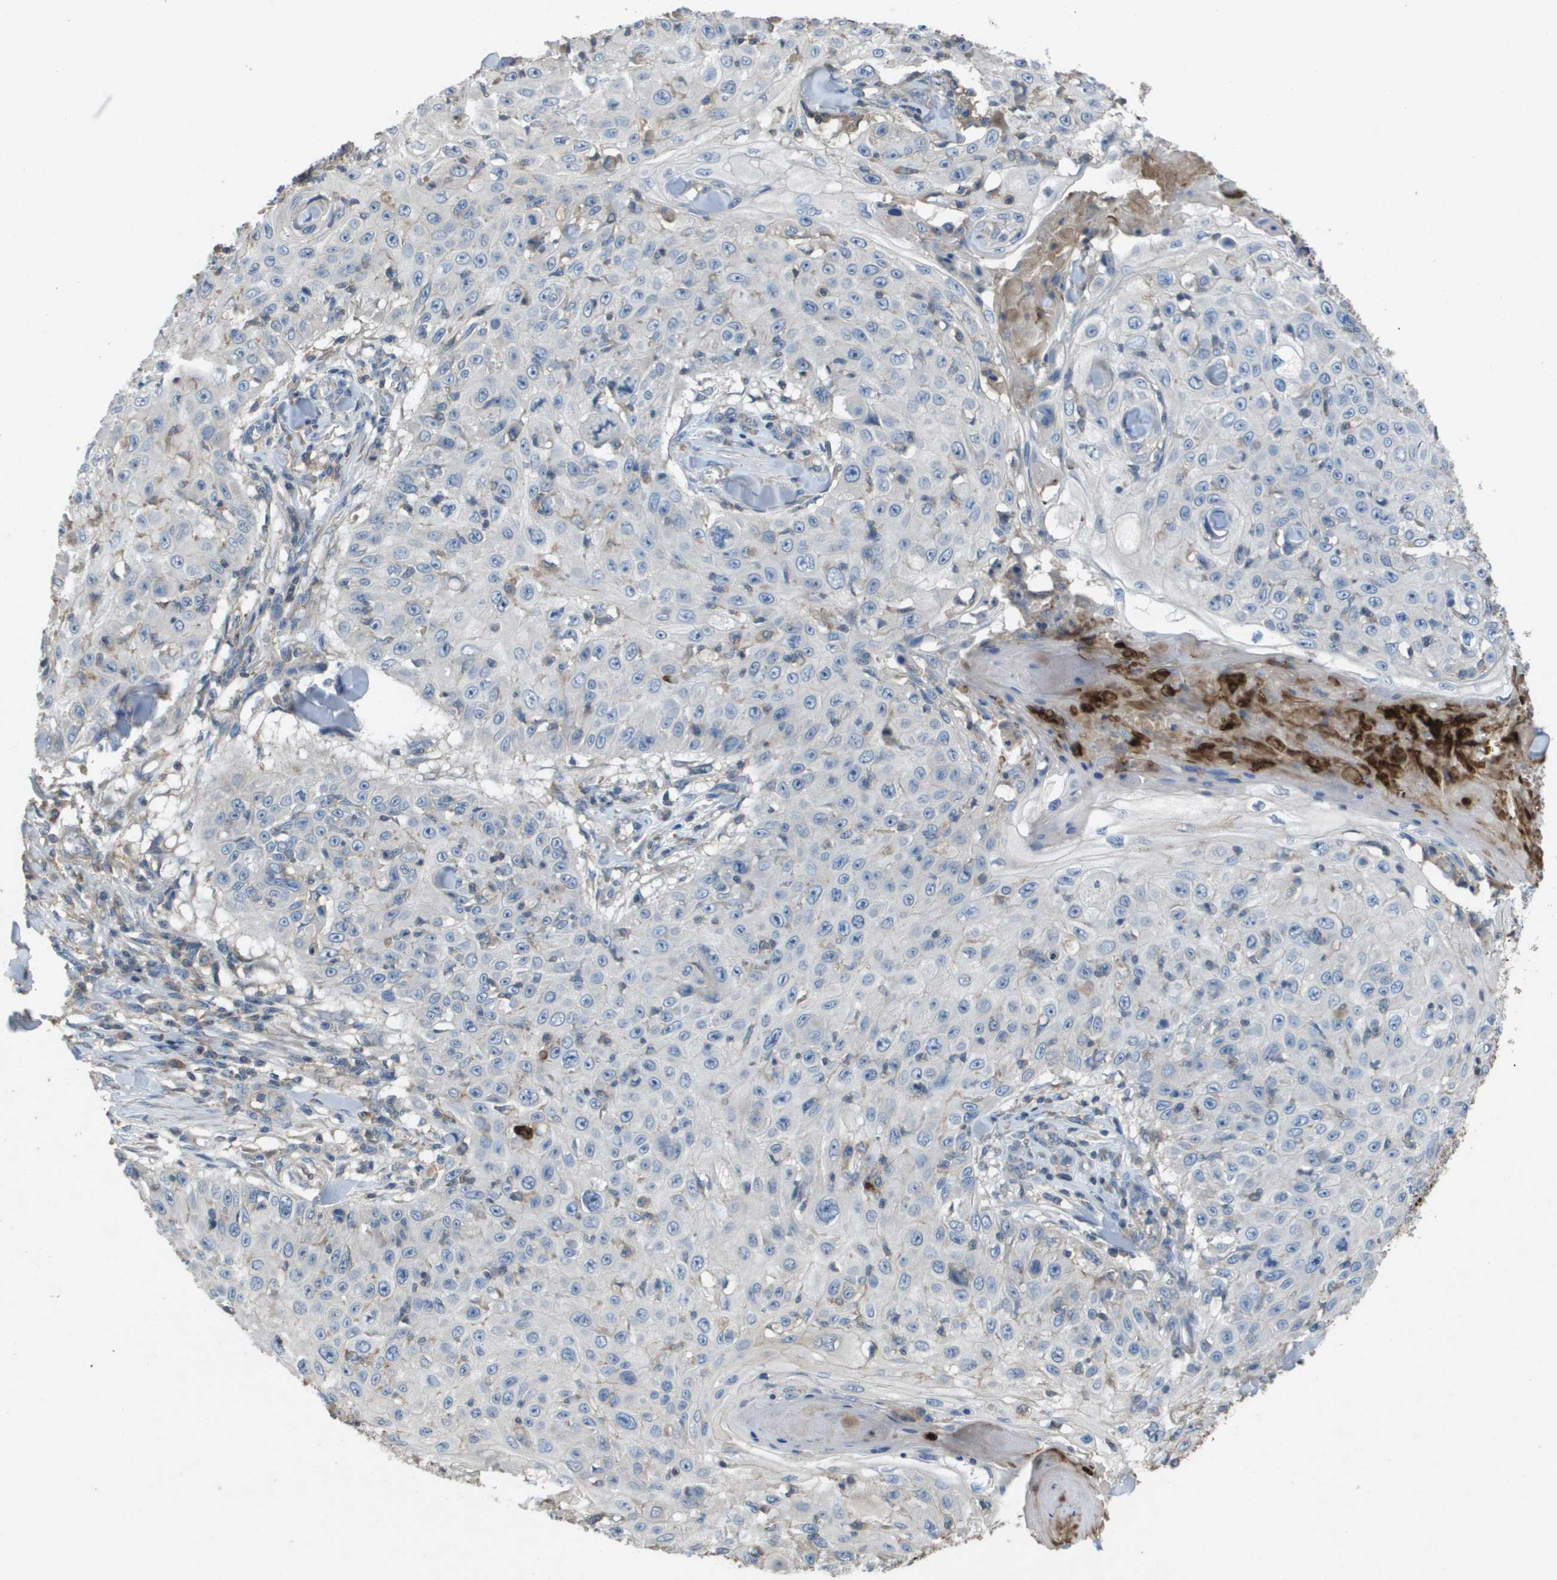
{"staining": {"intensity": "negative", "quantity": "none", "location": "none"}, "tissue": "skin cancer", "cell_type": "Tumor cells", "image_type": "cancer", "snomed": [{"axis": "morphology", "description": "Squamous cell carcinoma, NOS"}, {"axis": "topography", "description": "Skin"}], "caption": "A micrograph of human skin cancer (squamous cell carcinoma) is negative for staining in tumor cells. (Brightfield microscopy of DAB (3,3'-diaminobenzidine) immunohistochemistry (IHC) at high magnification).", "gene": "CLCA4", "patient": {"sex": "male", "age": 86}}